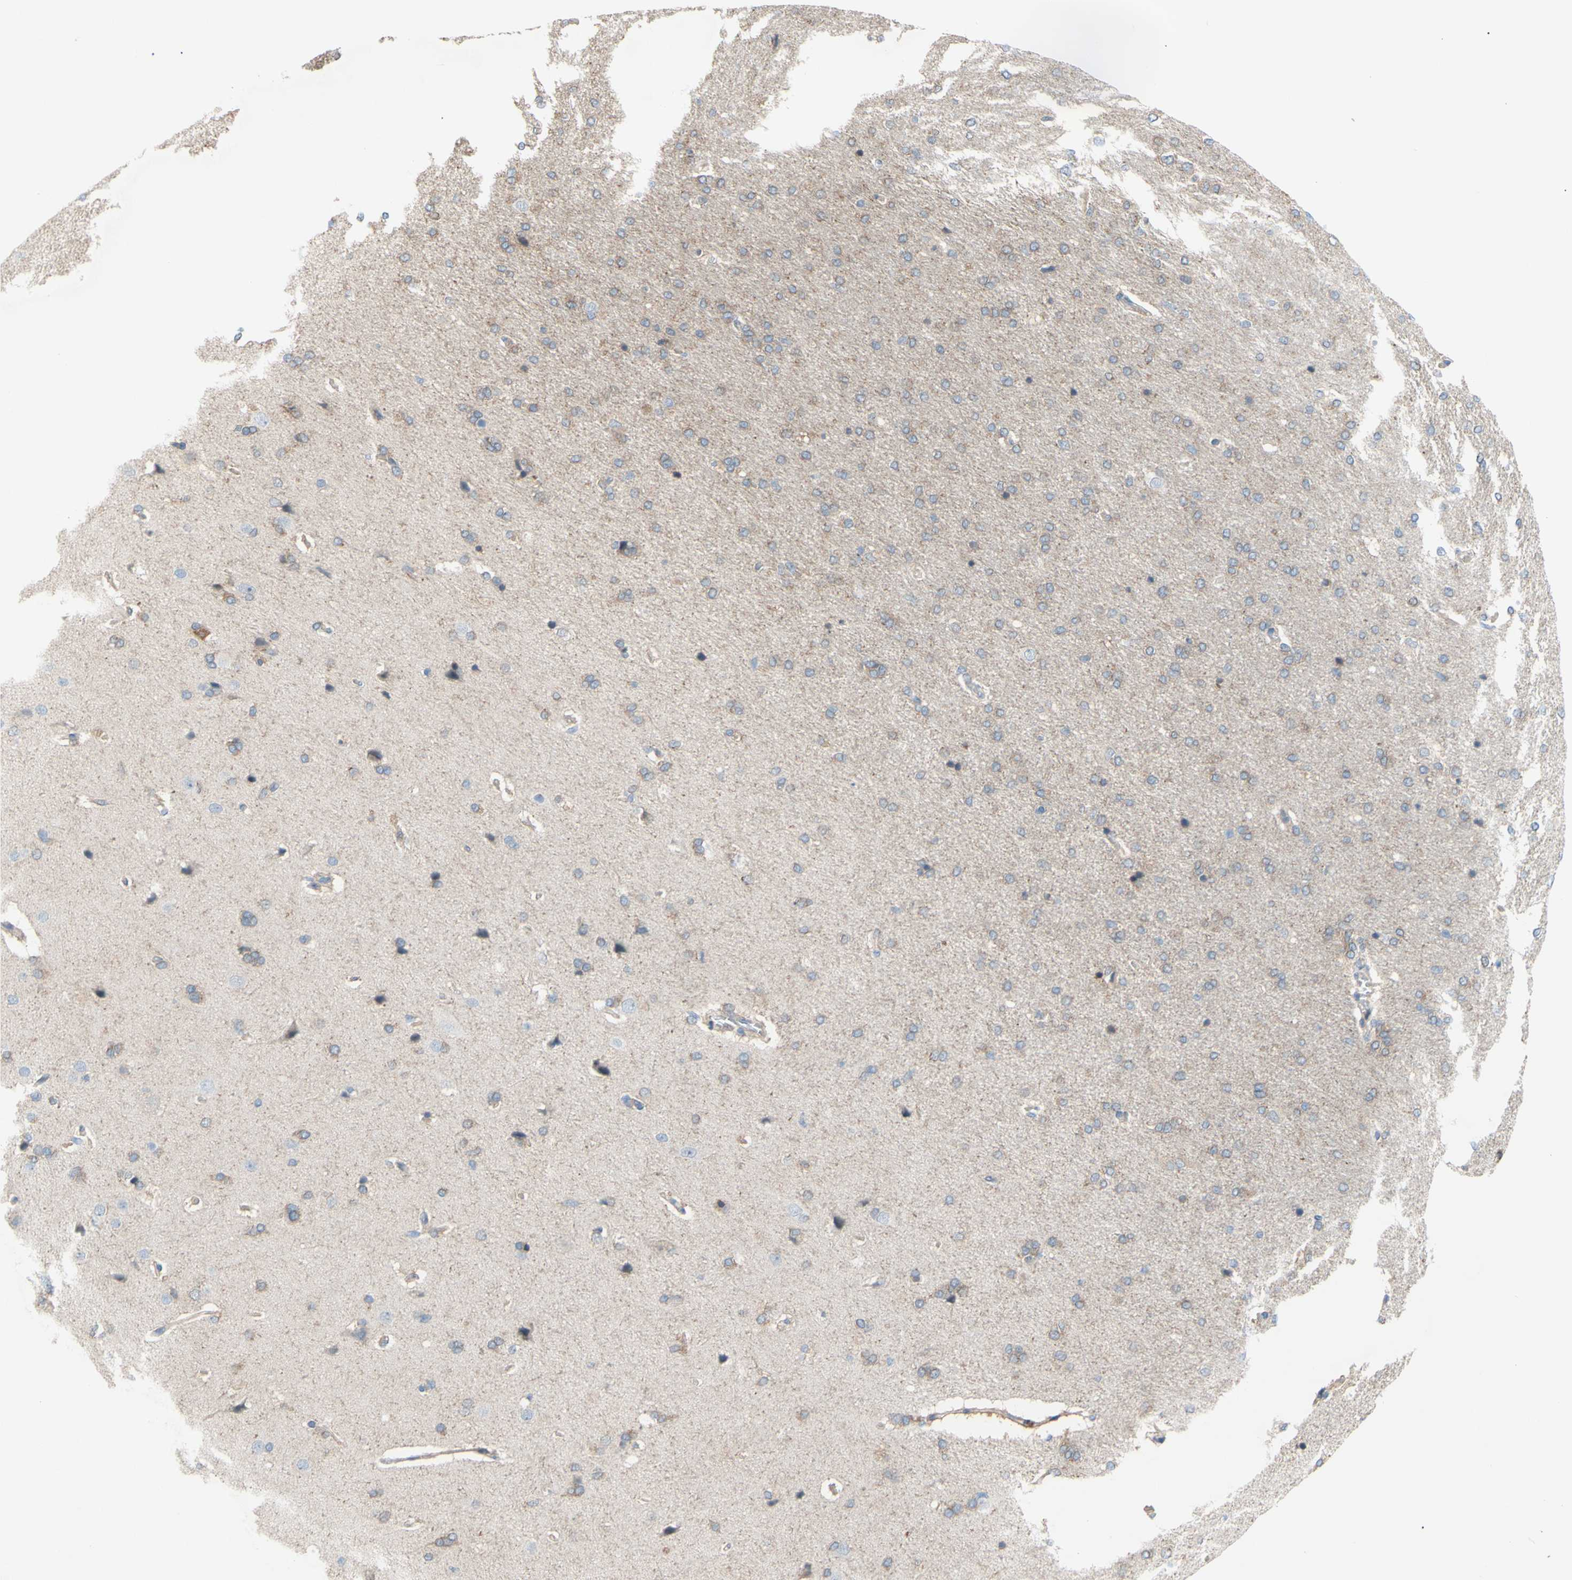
{"staining": {"intensity": "negative", "quantity": "none", "location": "none"}, "tissue": "cerebral cortex", "cell_type": "Endothelial cells", "image_type": "normal", "snomed": [{"axis": "morphology", "description": "Normal tissue, NOS"}, {"axis": "topography", "description": "Cerebral cortex"}], "caption": "This is an IHC histopathology image of benign human cerebral cortex. There is no positivity in endothelial cells.", "gene": "DYNLRB1", "patient": {"sex": "male", "age": 62}}